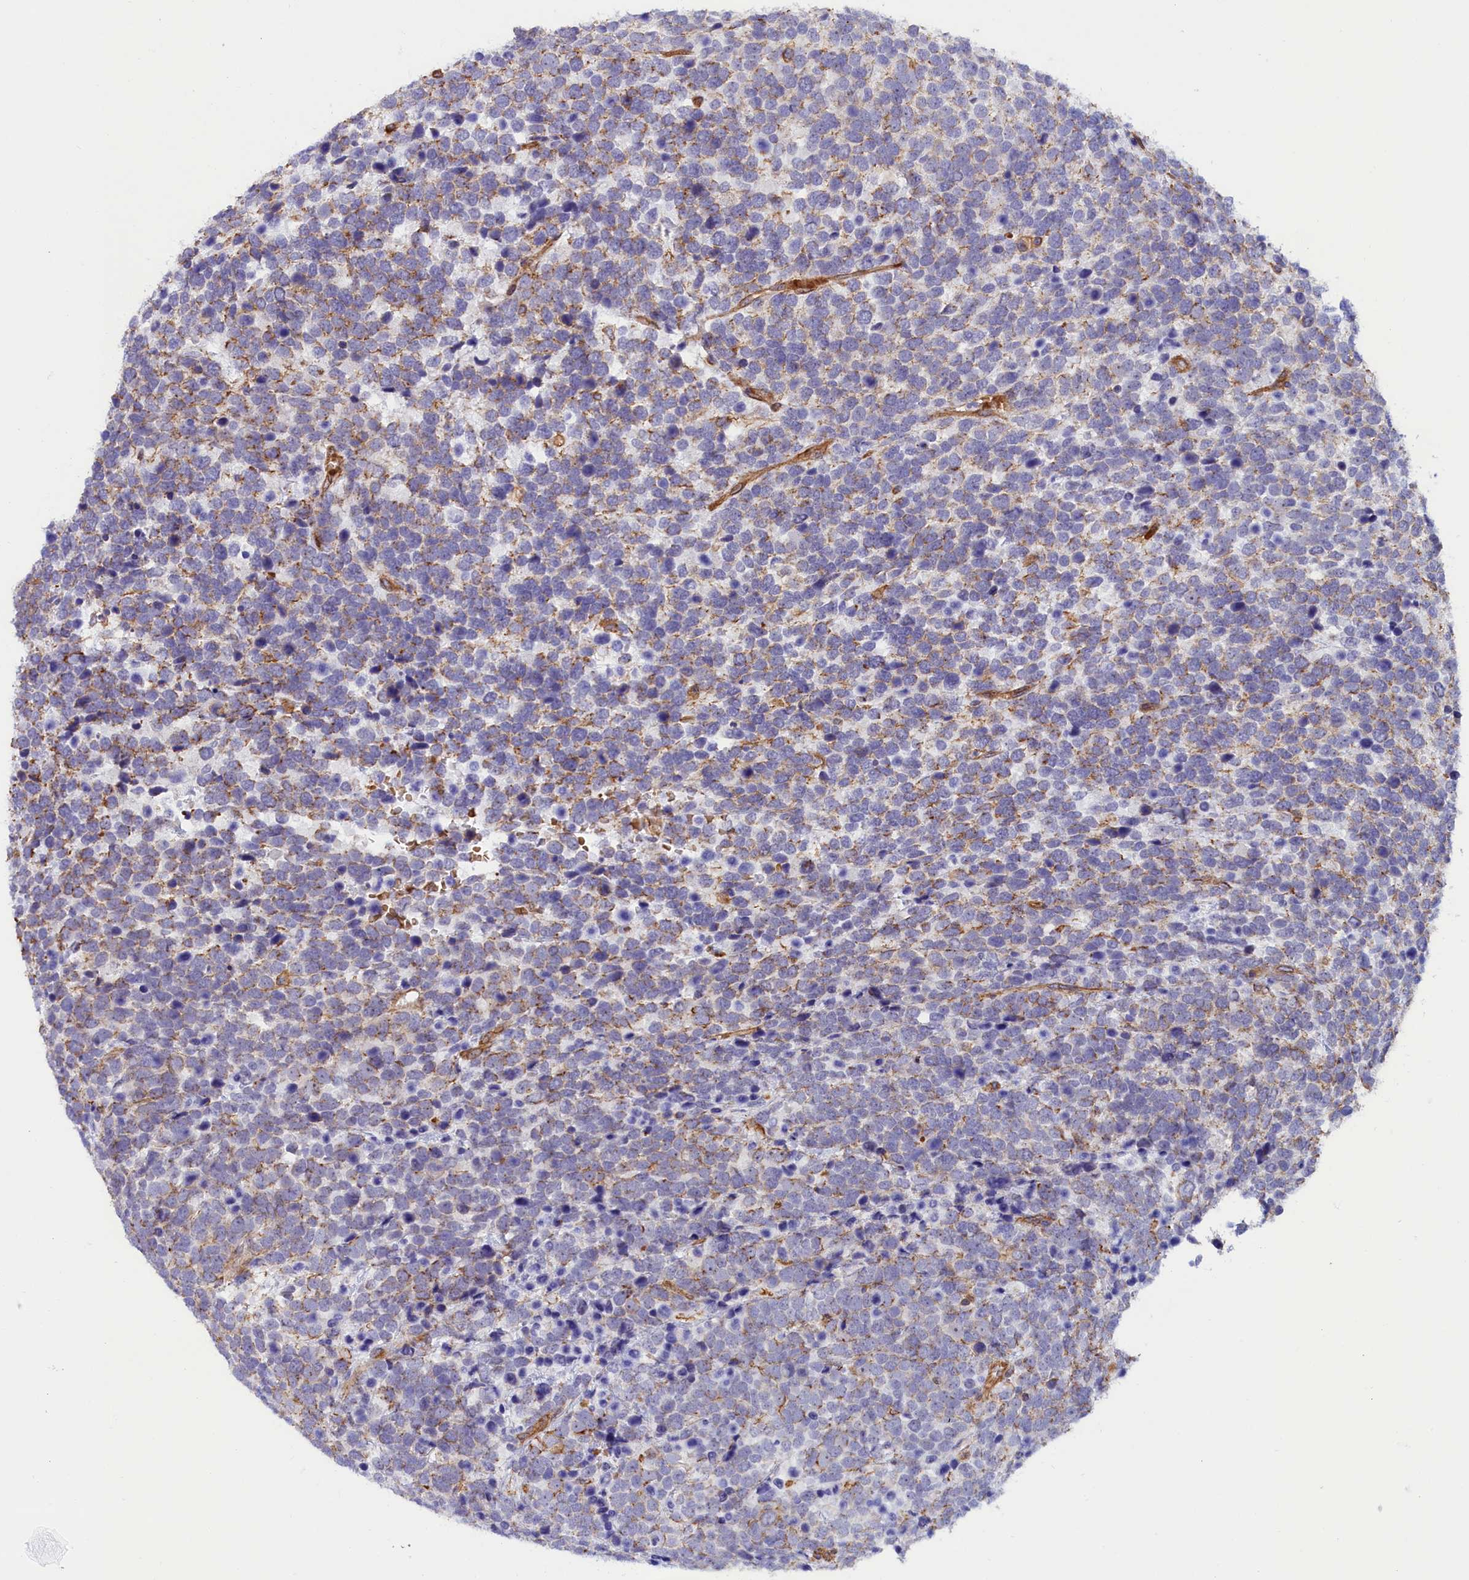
{"staining": {"intensity": "negative", "quantity": "none", "location": "none"}, "tissue": "urothelial cancer", "cell_type": "Tumor cells", "image_type": "cancer", "snomed": [{"axis": "morphology", "description": "Urothelial carcinoma, High grade"}, {"axis": "topography", "description": "Urinary bladder"}], "caption": "High power microscopy photomicrograph of an IHC image of high-grade urothelial carcinoma, revealing no significant expression in tumor cells. (Brightfield microscopy of DAB (3,3'-diaminobenzidine) immunohistochemistry (IHC) at high magnification).", "gene": "ABCC12", "patient": {"sex": "female", "age": 82}}